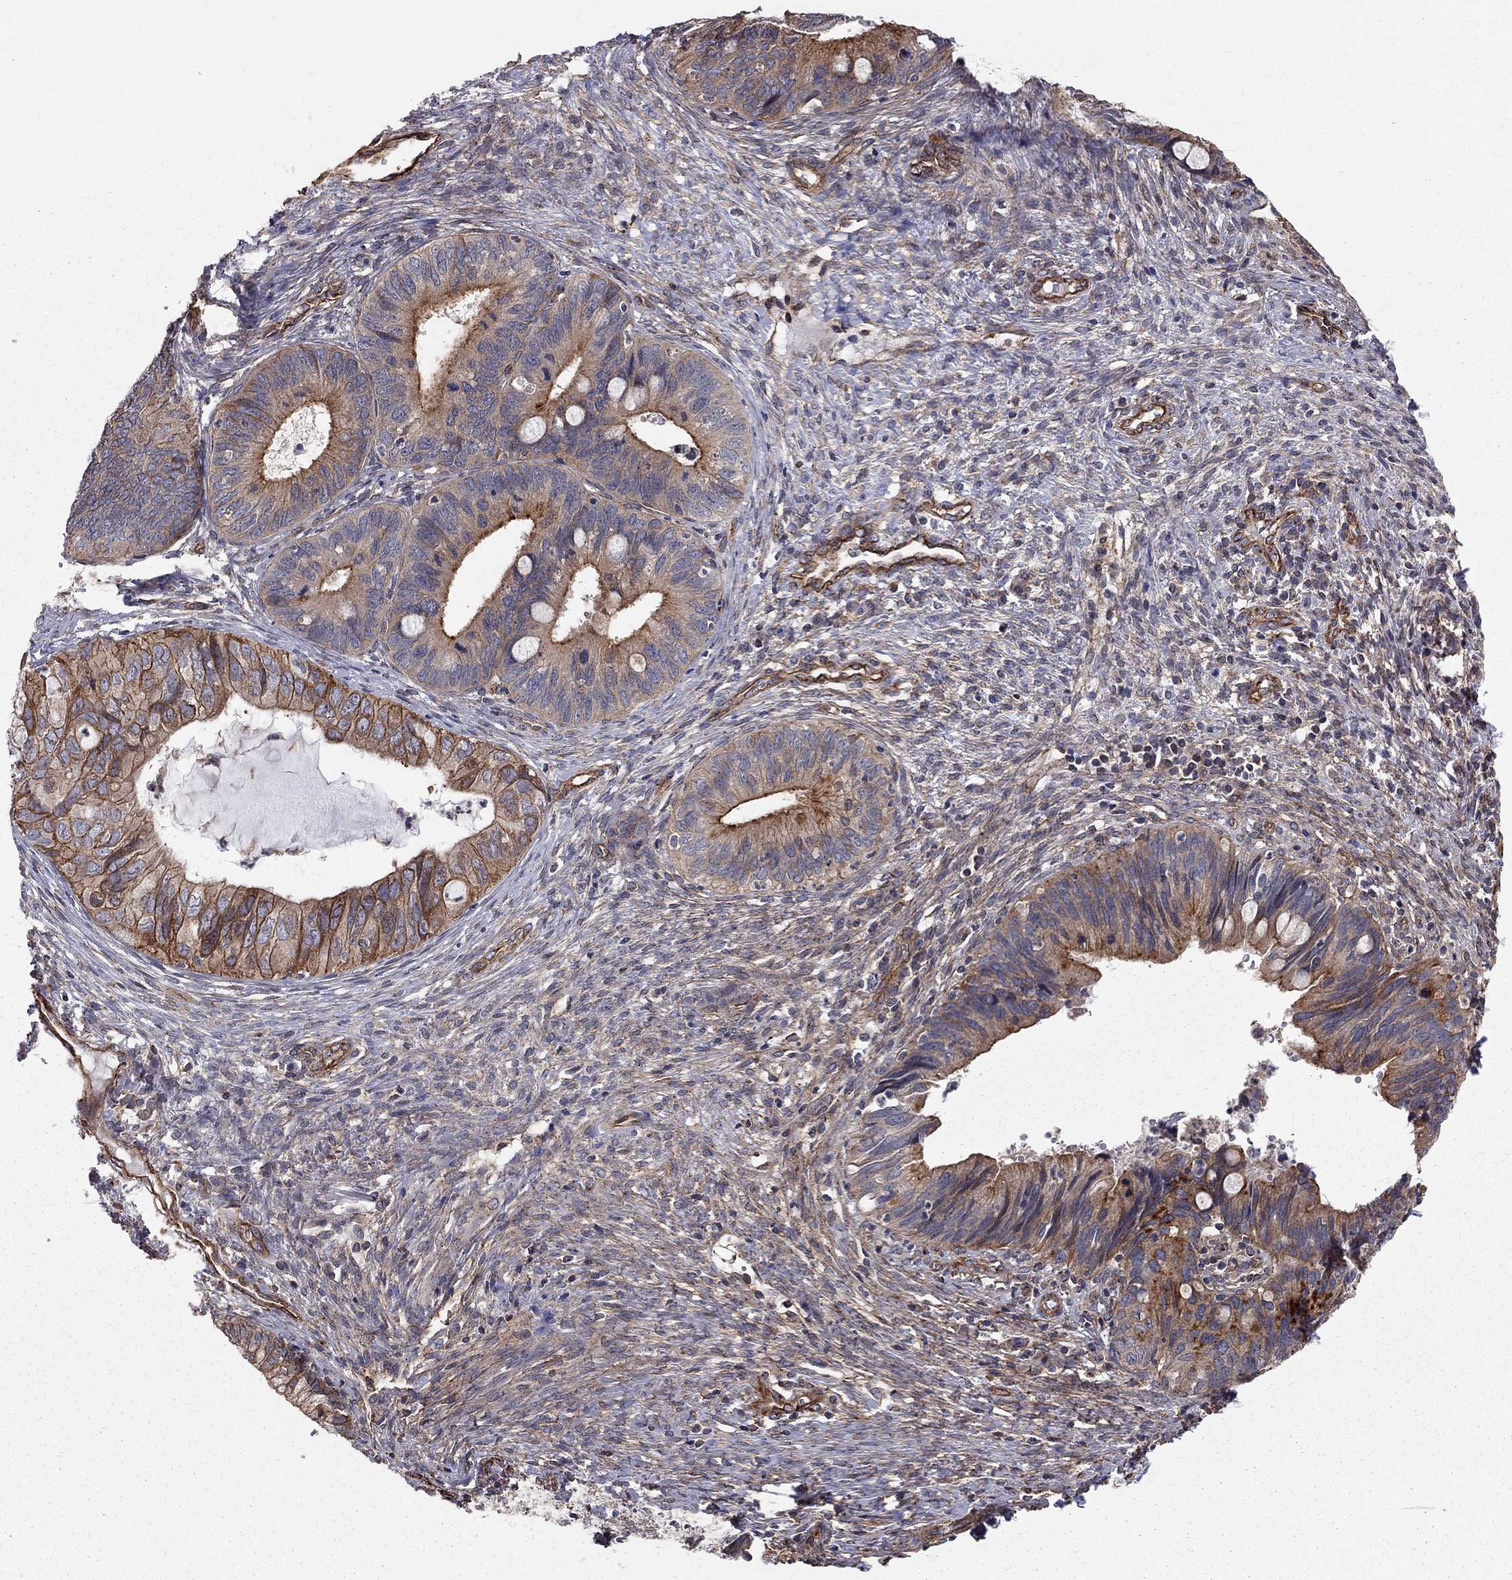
{"staining": {"intensity": "strong", "quantity": "25%-75%", "location": "cytoplasmic/membranous"}, "tissue": "cervical cancer", "cell_type": "Tumor cells", "image_type": "cancer", "snomed": [{"axis": "morphology", "description": "Adenocarcinoma, NOS"}, {"axis": "topography", "description": "Cervix"}], "caption": "Tumor cells show high levels of strong cytoplasmic/membranous expression in approximately 25%-75% of cells in human cervical cancer. (Stains: DAB in brown, nuclei in blue, Microscopy: brightfield microscopy at high magnification).", "gene": "RASEF", "patient": {"sex": "female", "age": 42}}